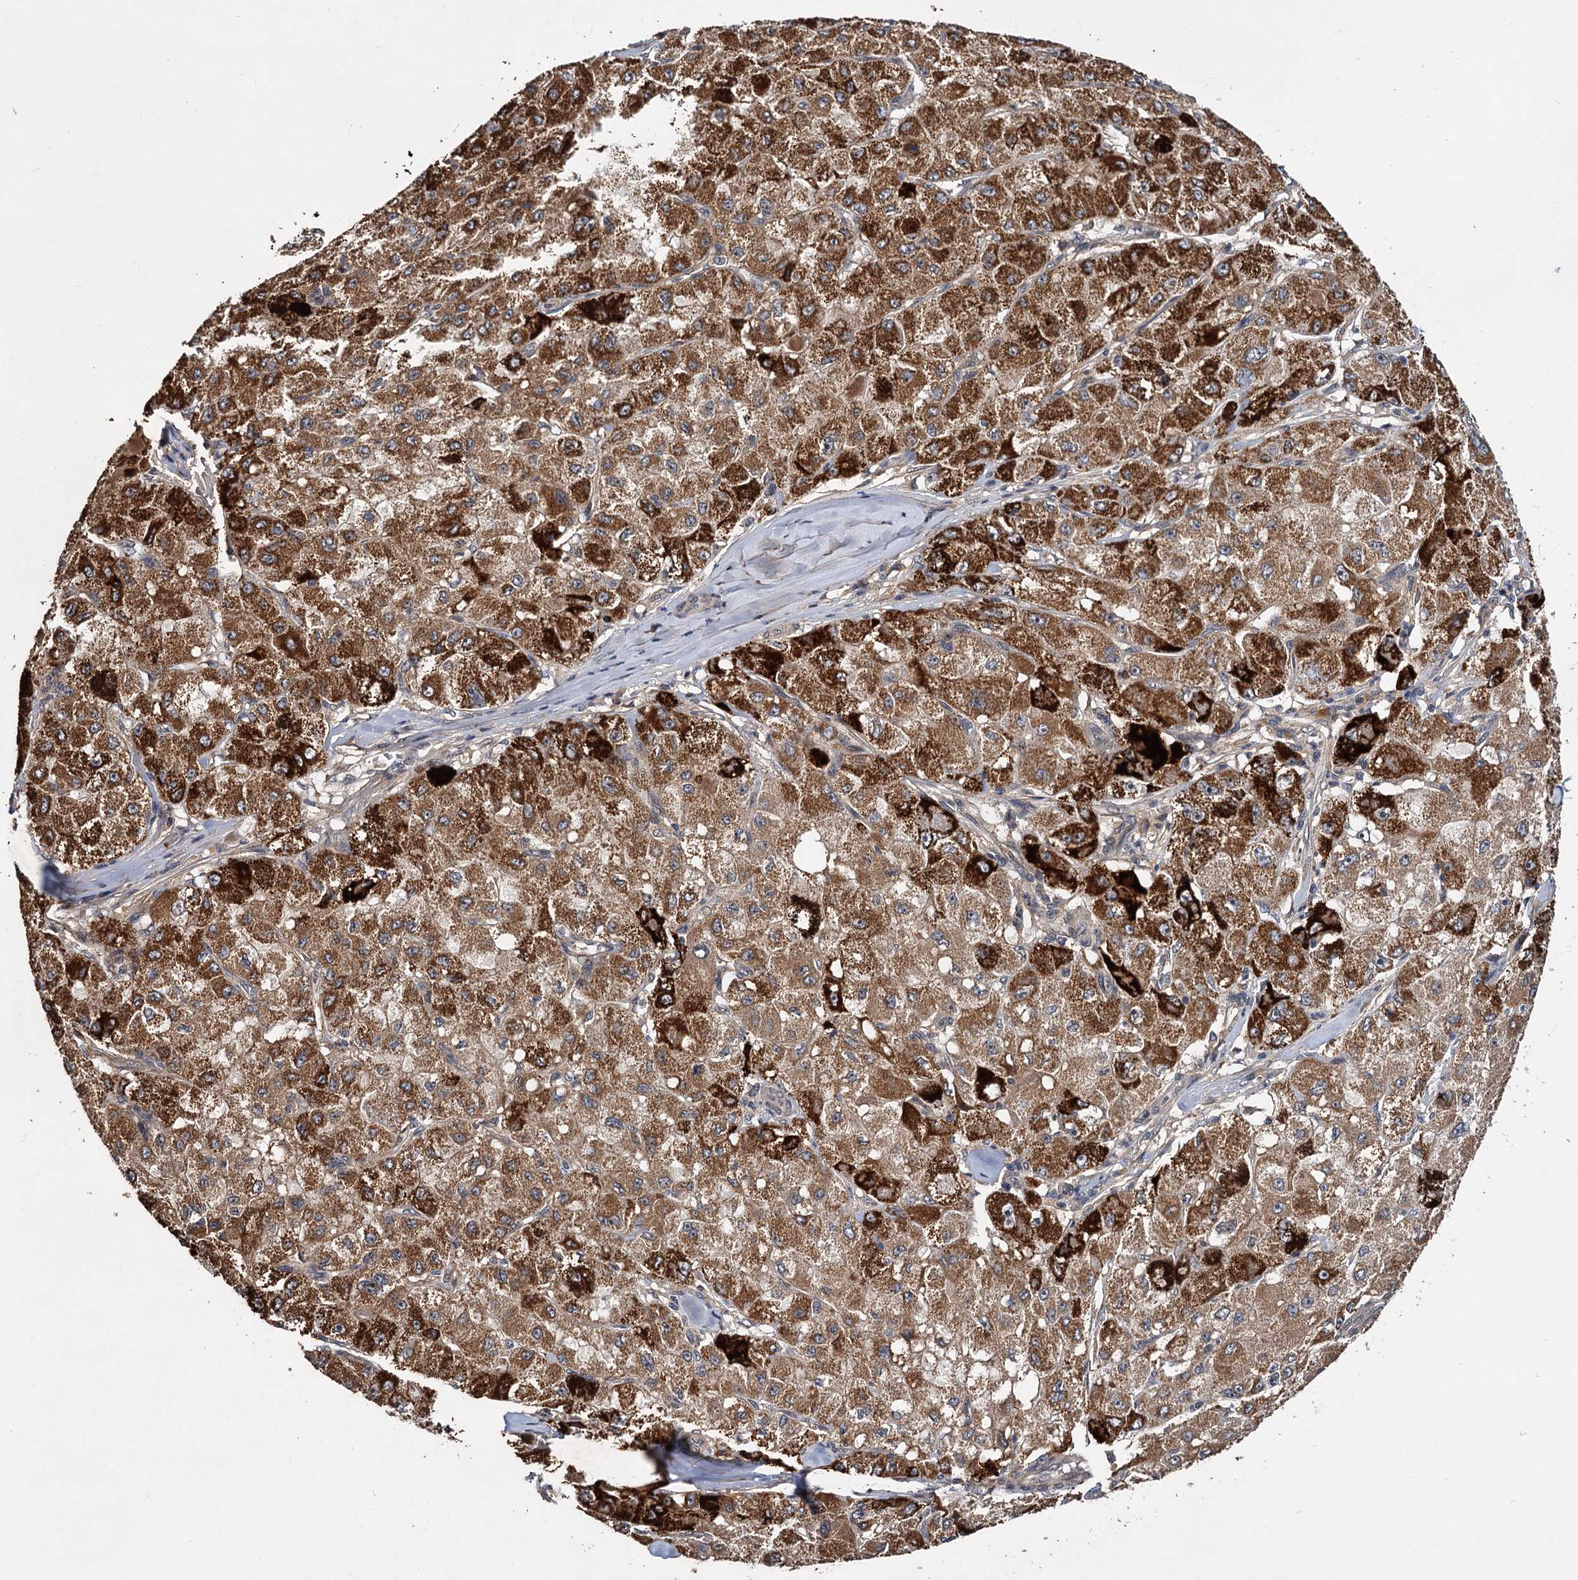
{"staining": {"intensity": "moderate", "quantity": ">75%", "location": "cytoplasmic/membranous"}, "tissue": "liver cancer", "cell_type": "Tumor cells", "image_type": "cancer", "snomed": [{"axis": "morphology", "description": "Carcinoma, Hepatocellular, NOS"}, {"axis": "topography", "description": "Liver"}], "caption": "This image displays IHC staining of human liver hepatocellular carcinoma, with medium moderate cytoplasmic/membranous staining in about >75% of tumor cells.", "gene": "MBD6", "patient": {"sex": "male", "age": 80}}